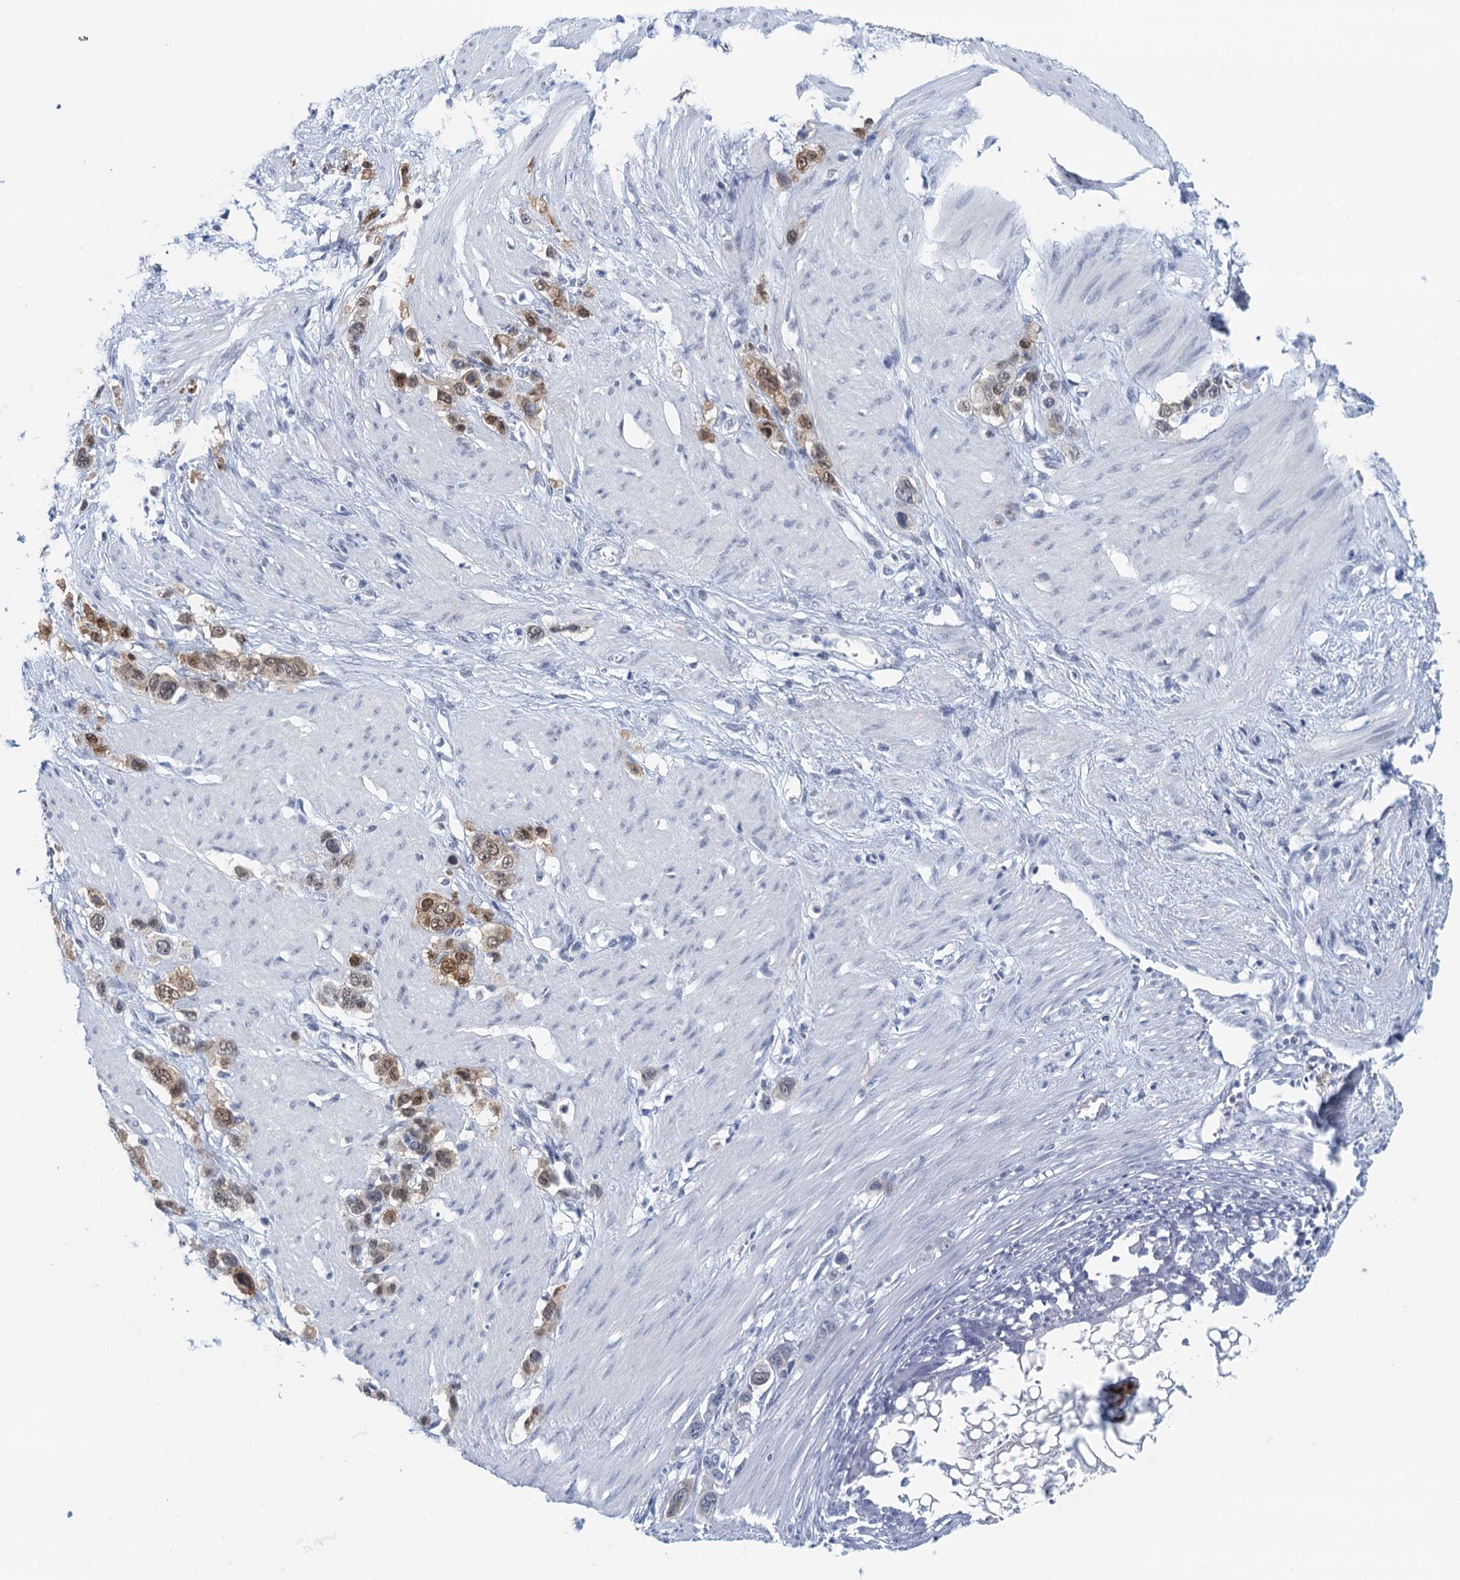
{"staining": {"intensity": "moderate", "quantity": ">75%", "location": "cytoplasmic/membranous,nuclear"}, "tissue": "stomach cancer", "cell_type": "Tumor cells", "image_type": "cancer", "snomed": [{"axis": "morphology", "description": "Adenocarcinoma, NOS"}, {"axis": "morphology", "description": "Adenocarcinoma, High grade"}, {"axis": "topography", "description": "Stomach, upper"}, {"axis": "topography", "description": "Stomach, lower"}], "caption": "Adenocarcinoma (stomach) stained with a protein marker demonstrates moderate staining in tumor cells.", "gene": "EPS8L1", "patient": {"sex": "female", "age": 65}}